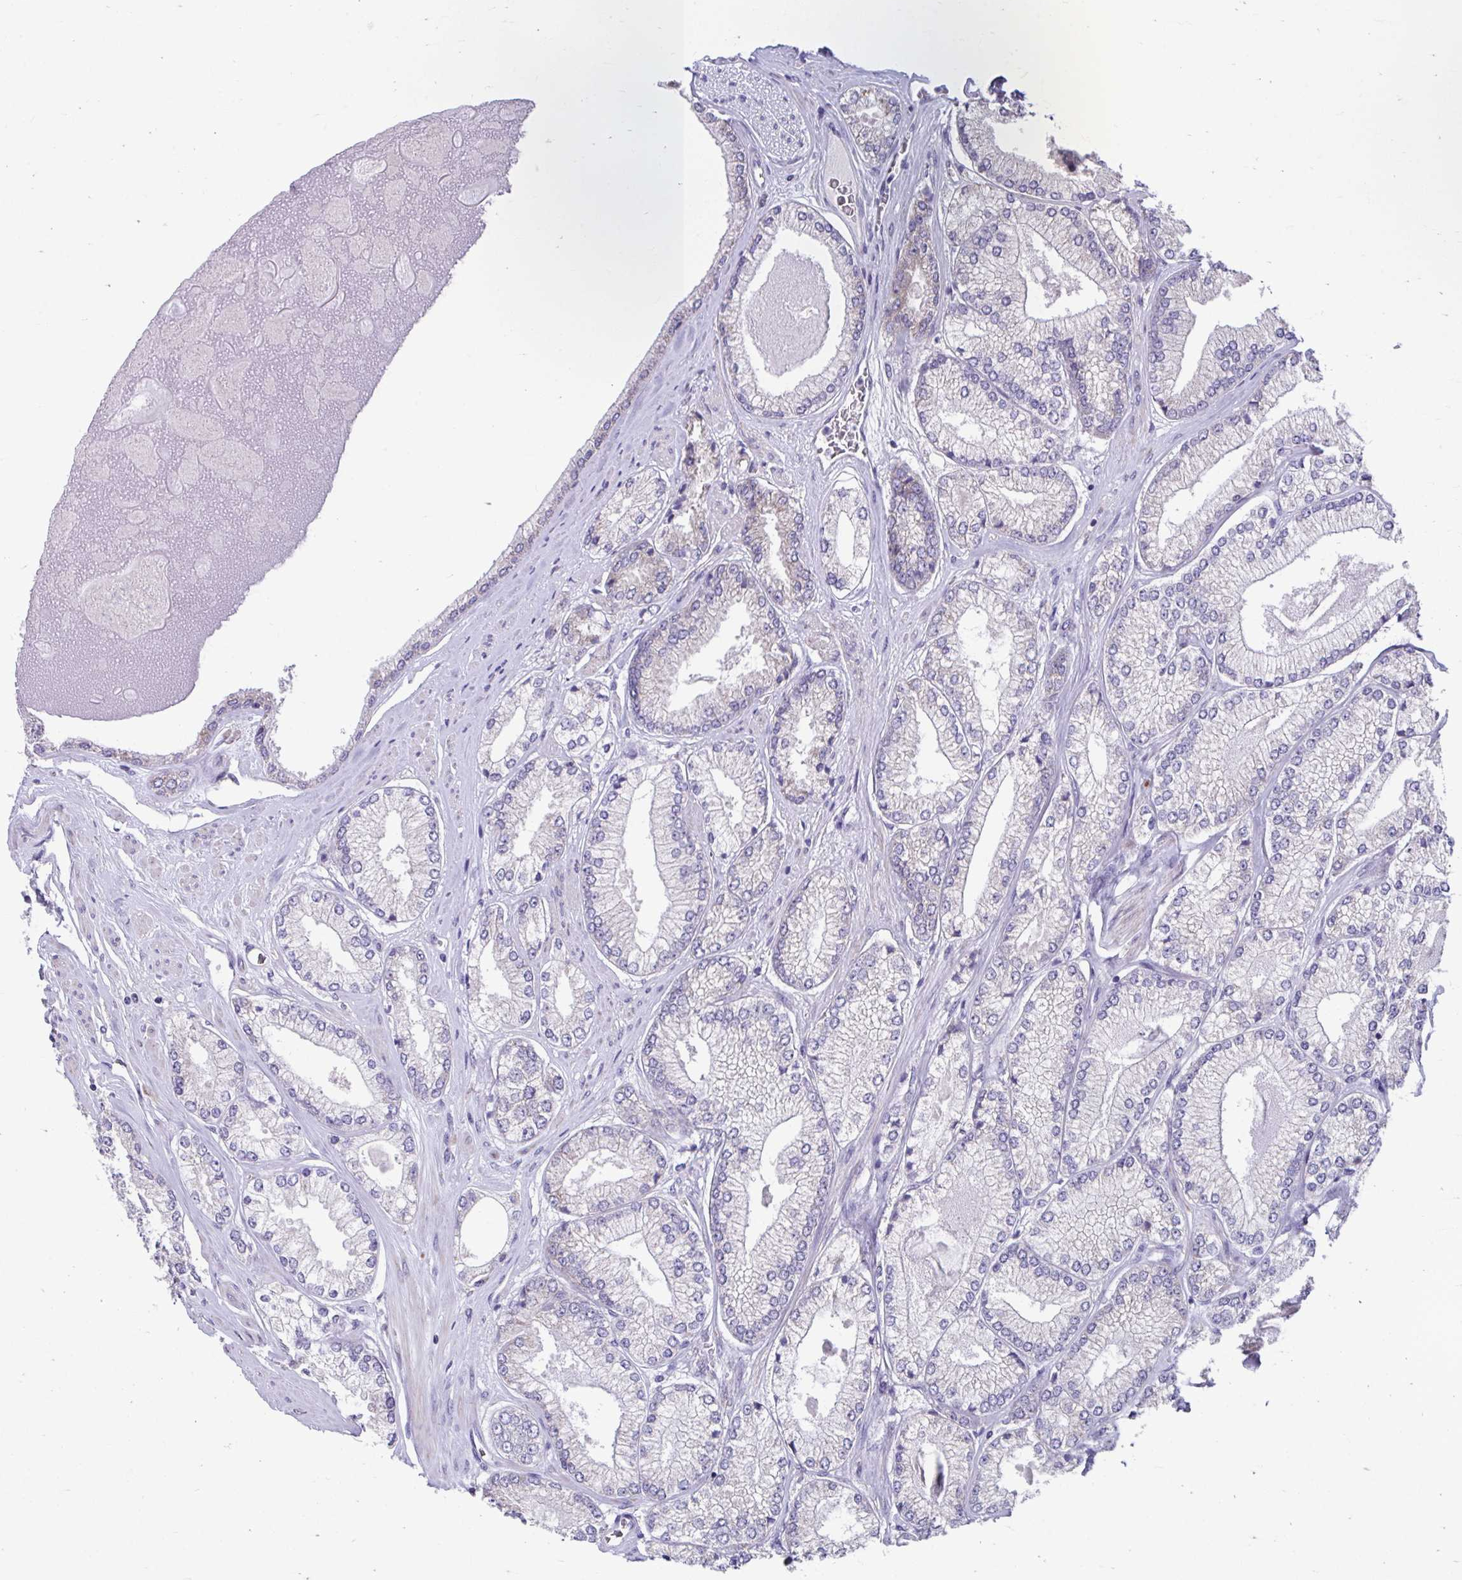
{"staining": {"intensity": "negative", "quantity": "none", "location": "none"}, "tissue": "prostate cancer", "cell_type": "Tumor cells", "image_type": "cancer", "snomed": [{"axis": "morphology", "description": "Adenocarcinoma, Low grade"}, {"axis": "topography", "description": "Prostate"}], "caption": "Tumor cells are negative for protein expression in human prostate adenocarcinoma (low-grade).", "gene": "LINGO4", "patient": {"sex": "male", "age": 67}}